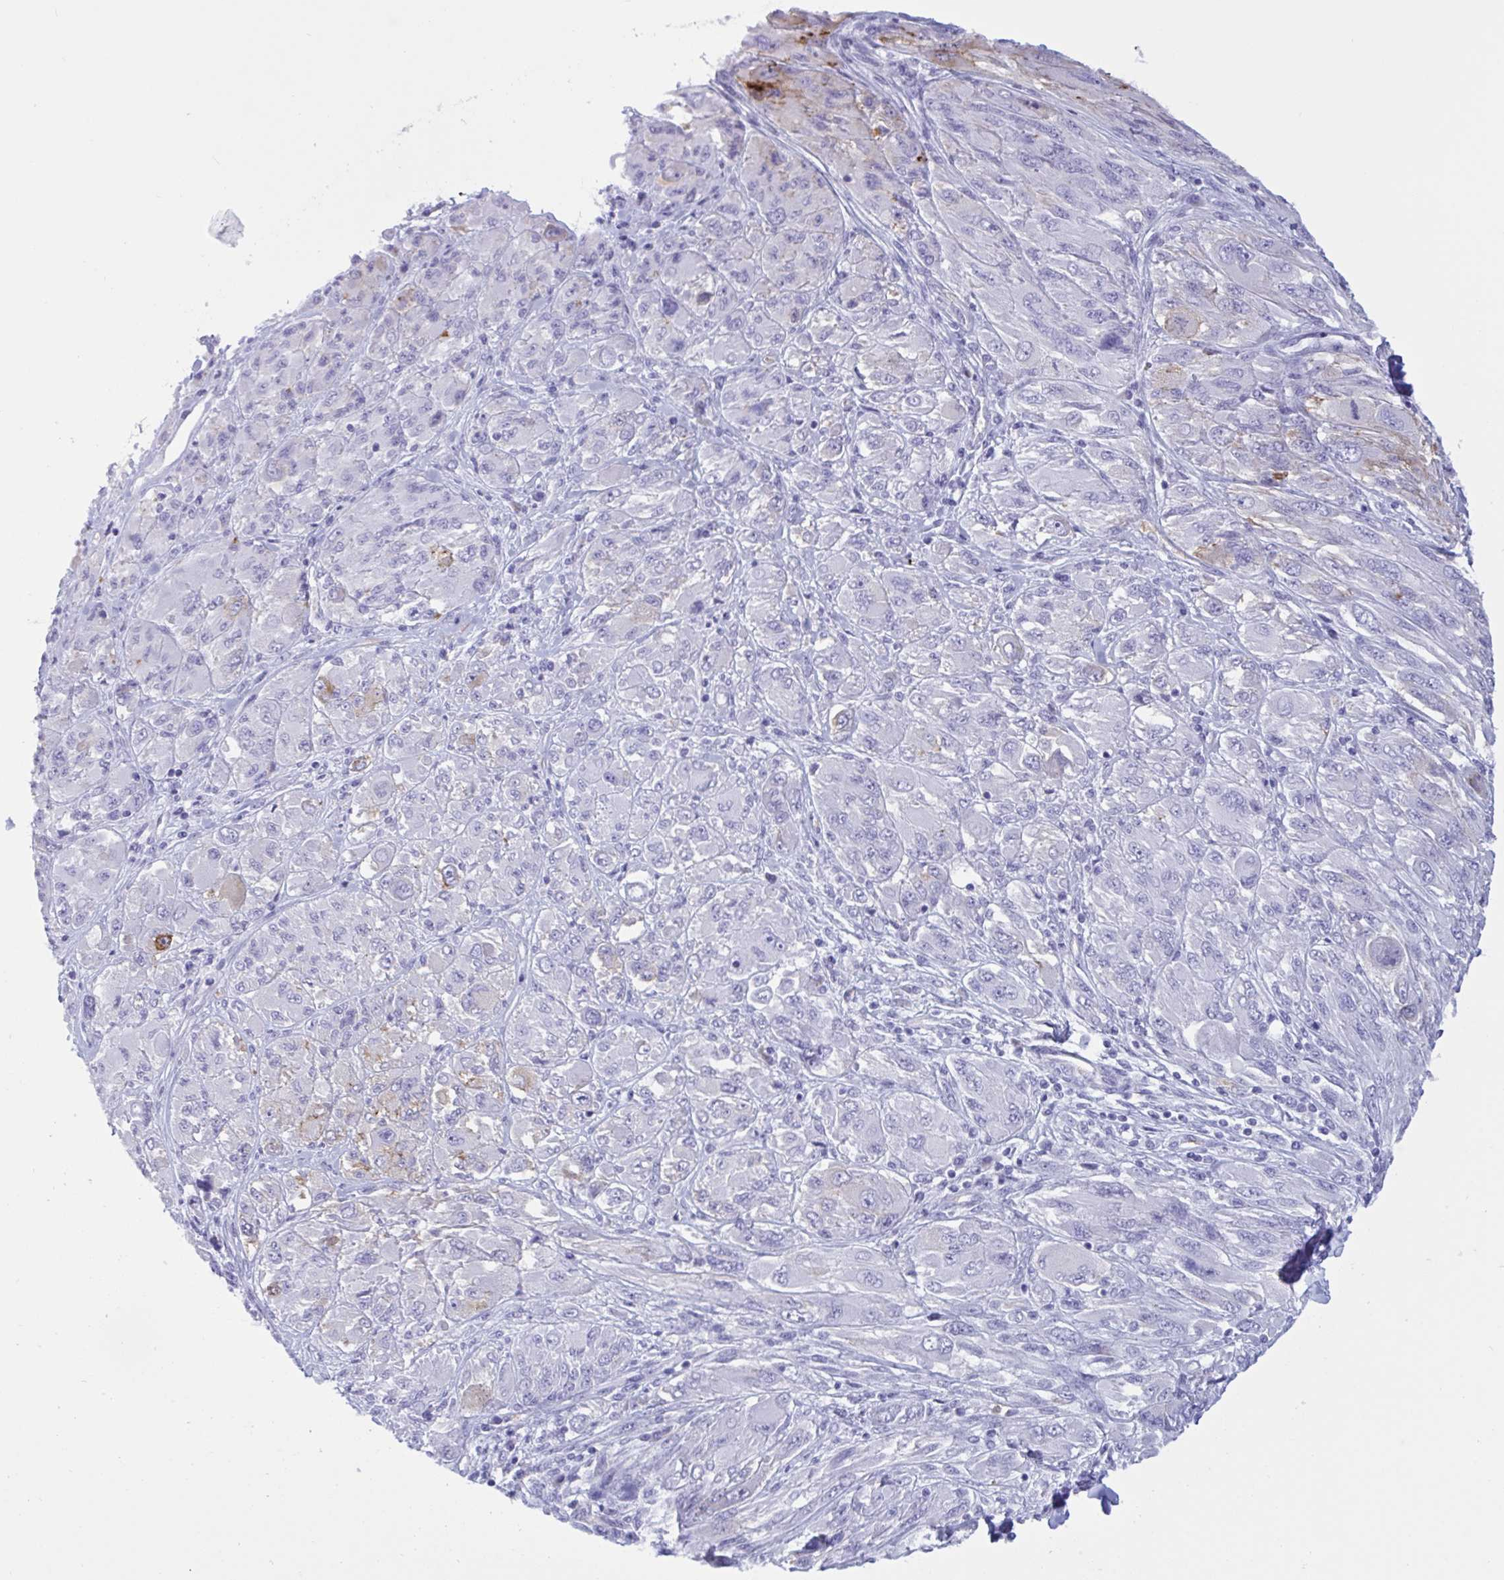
{"staining": {"intensity": "negative", "quantity": "none", "location": "none"}, "tissue": "melanoma", "cell_type": "Tumor cells", "image_type": "cancer", "snomed": [{"axis": "morphology", "description": "Malignant melanoma, NOS"}, {"axis": "topography", "description": "Skin"}], "caption": "Tumor cells show no significant protein staining in malignant melanoma.", "gene": "SLC2A1", "patient": {"sex": "female", "age": 91}}